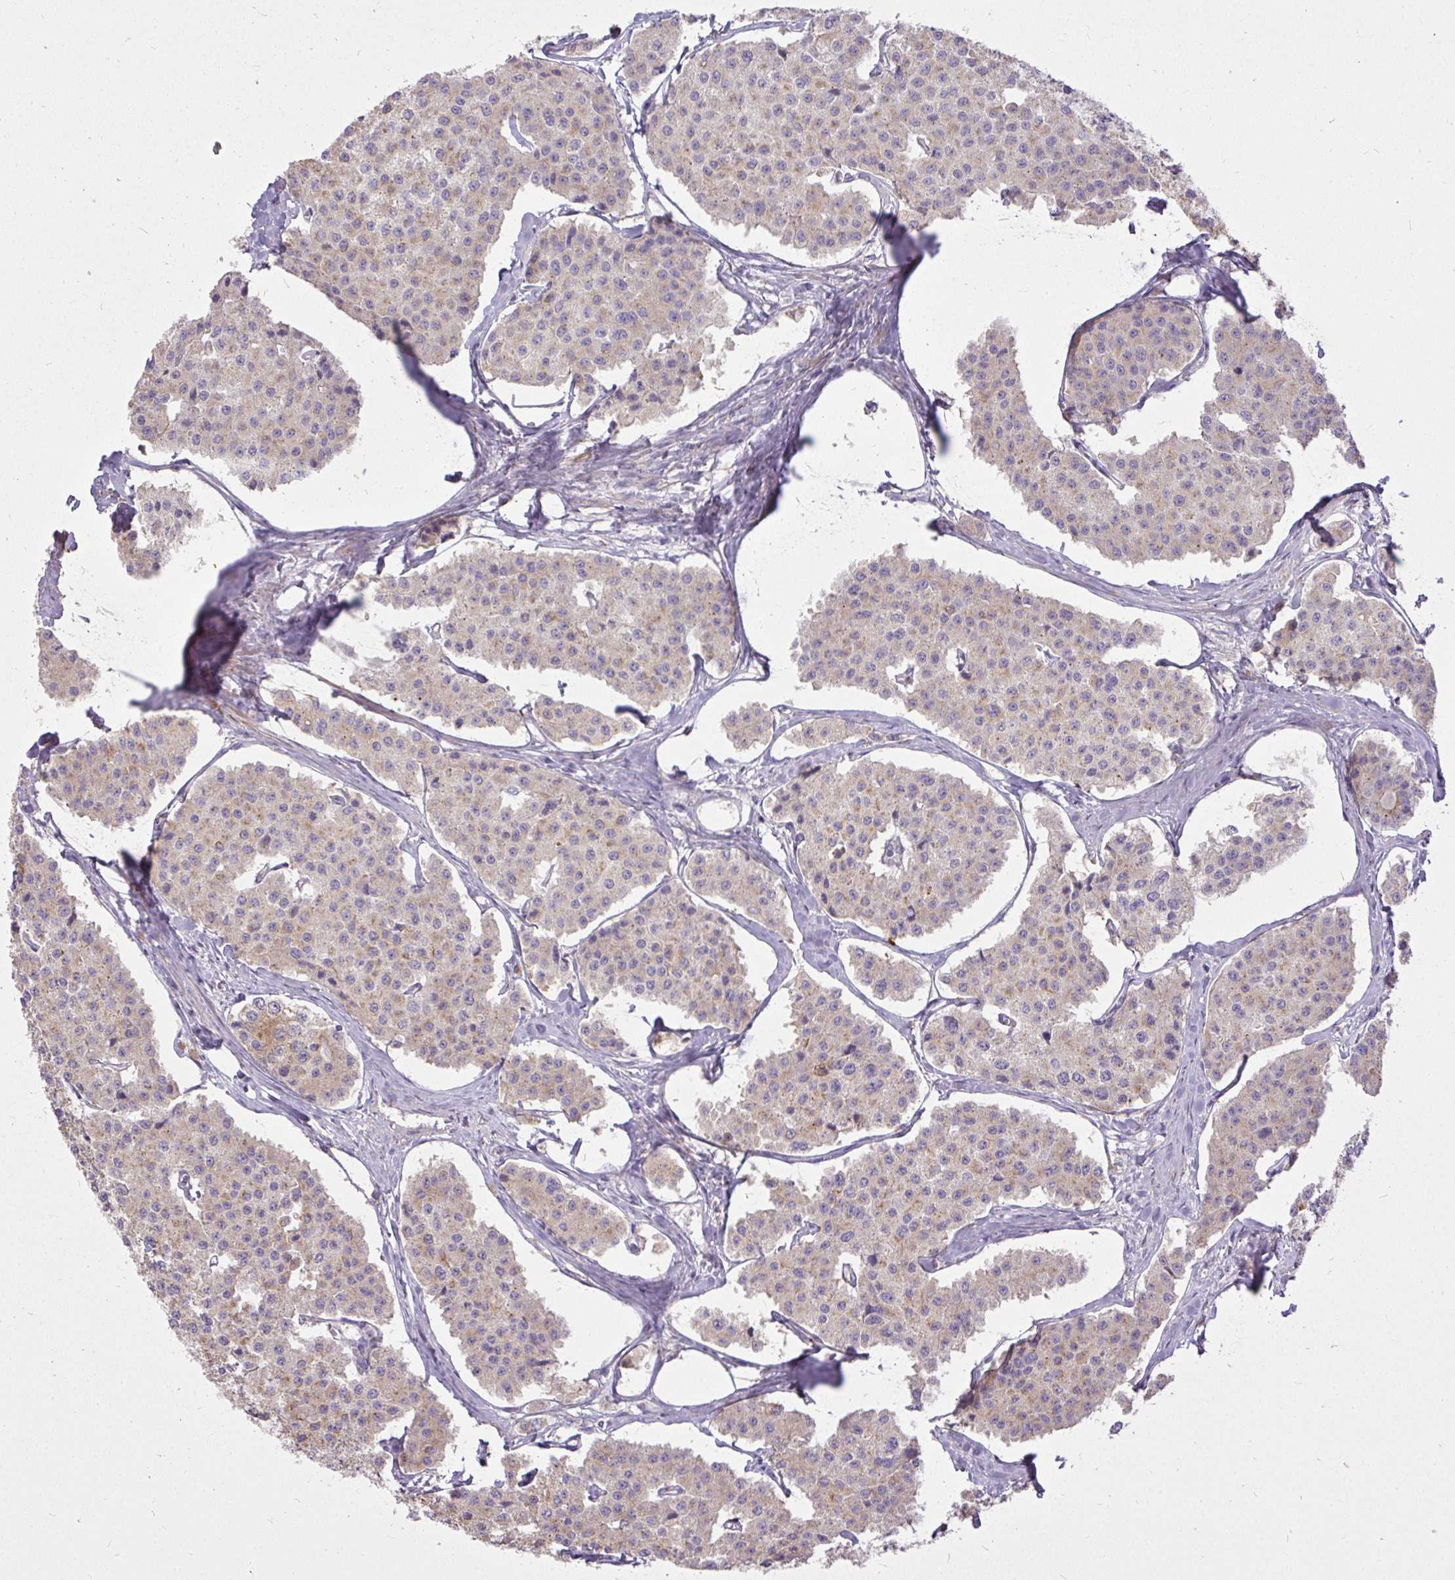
{"staining": {"intensity": "weak", "quantity": "25%-75%", "location": "cytoplasmic/membranous"}, "tissue": "carcinoid", "cell_type": "Tumor cells", "image_type": "cancer", "snomed": [{"axis": "morphology", "description": "Carcinoid, malignant, NOS"}, {"axis": "topography", "description": "Small intestine"}], "caption": "Immunohistochemistry staining of carcinoid, which displays low levels of weak cytoplasmic/membranous expression in about 25%-75% of tumor cells indicating weak cytoplasmic/membranous protein staining. The staining was performed using DAB (3,3'-diaminobenzidine) (brown) for protein detection and nuclei were counterstained in hematoxylin (blue).", "gene": "STRIP1", "patient": {"sex": "female", "age": 65}}